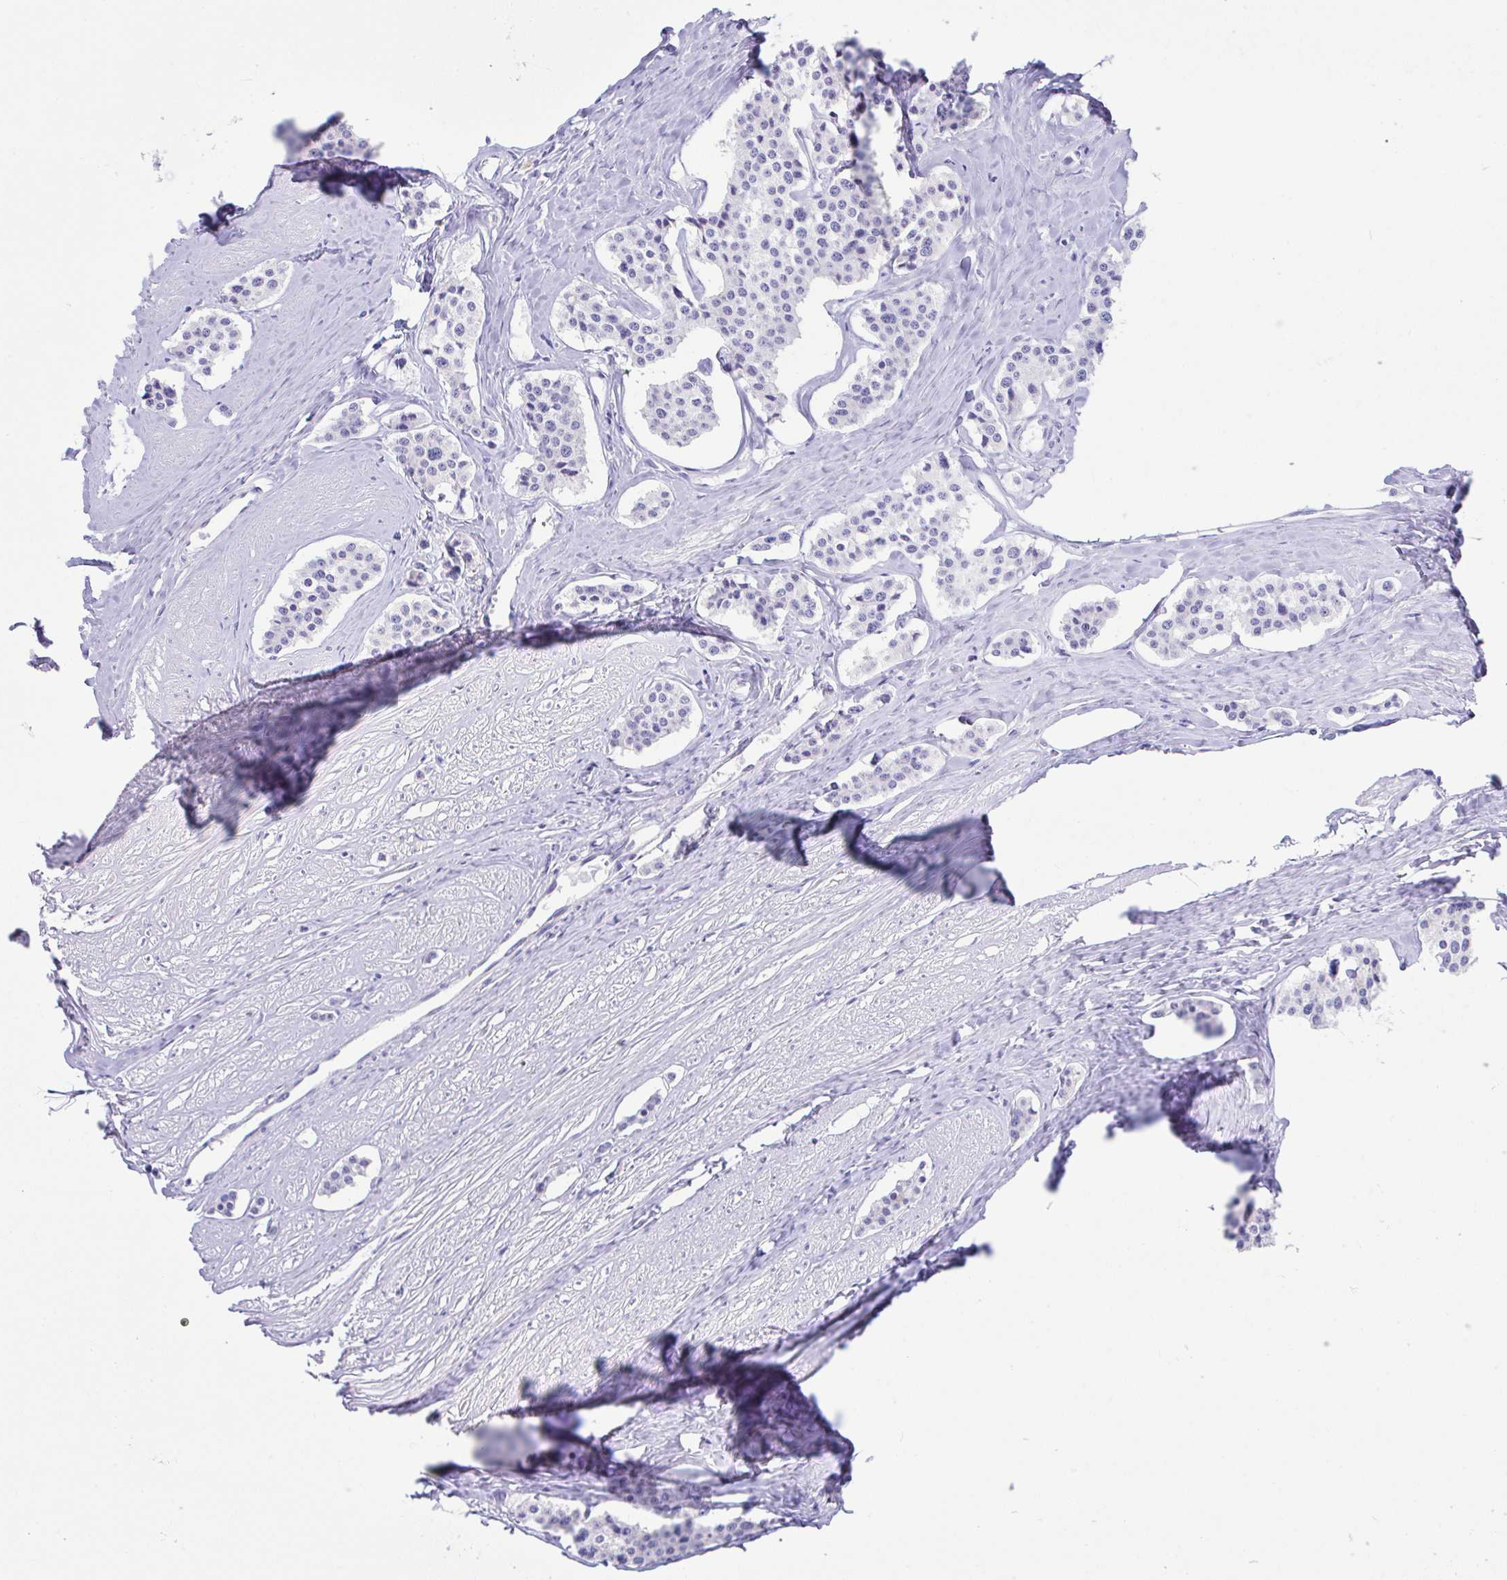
{"staining": {"intensity": "negative", "quantity": "none", "location": "none"}, "tissue": "carcinoid", "cell_type": "Tumor cells", "image_type": "cancer", "snomed": [{"axis": "morphology", "description": "Carcinoid, malignant, NOS"}, {"axis": "topography", "description": "Small intestine"}], "caption": "Immunohistochemistry (IHC) micrograph of neoplastic tissue: human malignant carcinoid stained with DAB (3,3'-diaminobenzidine) displays no significant protein expression in tumor cells.", "gene": "HACD4", "patient": {"sex": "male", "age": 60}}